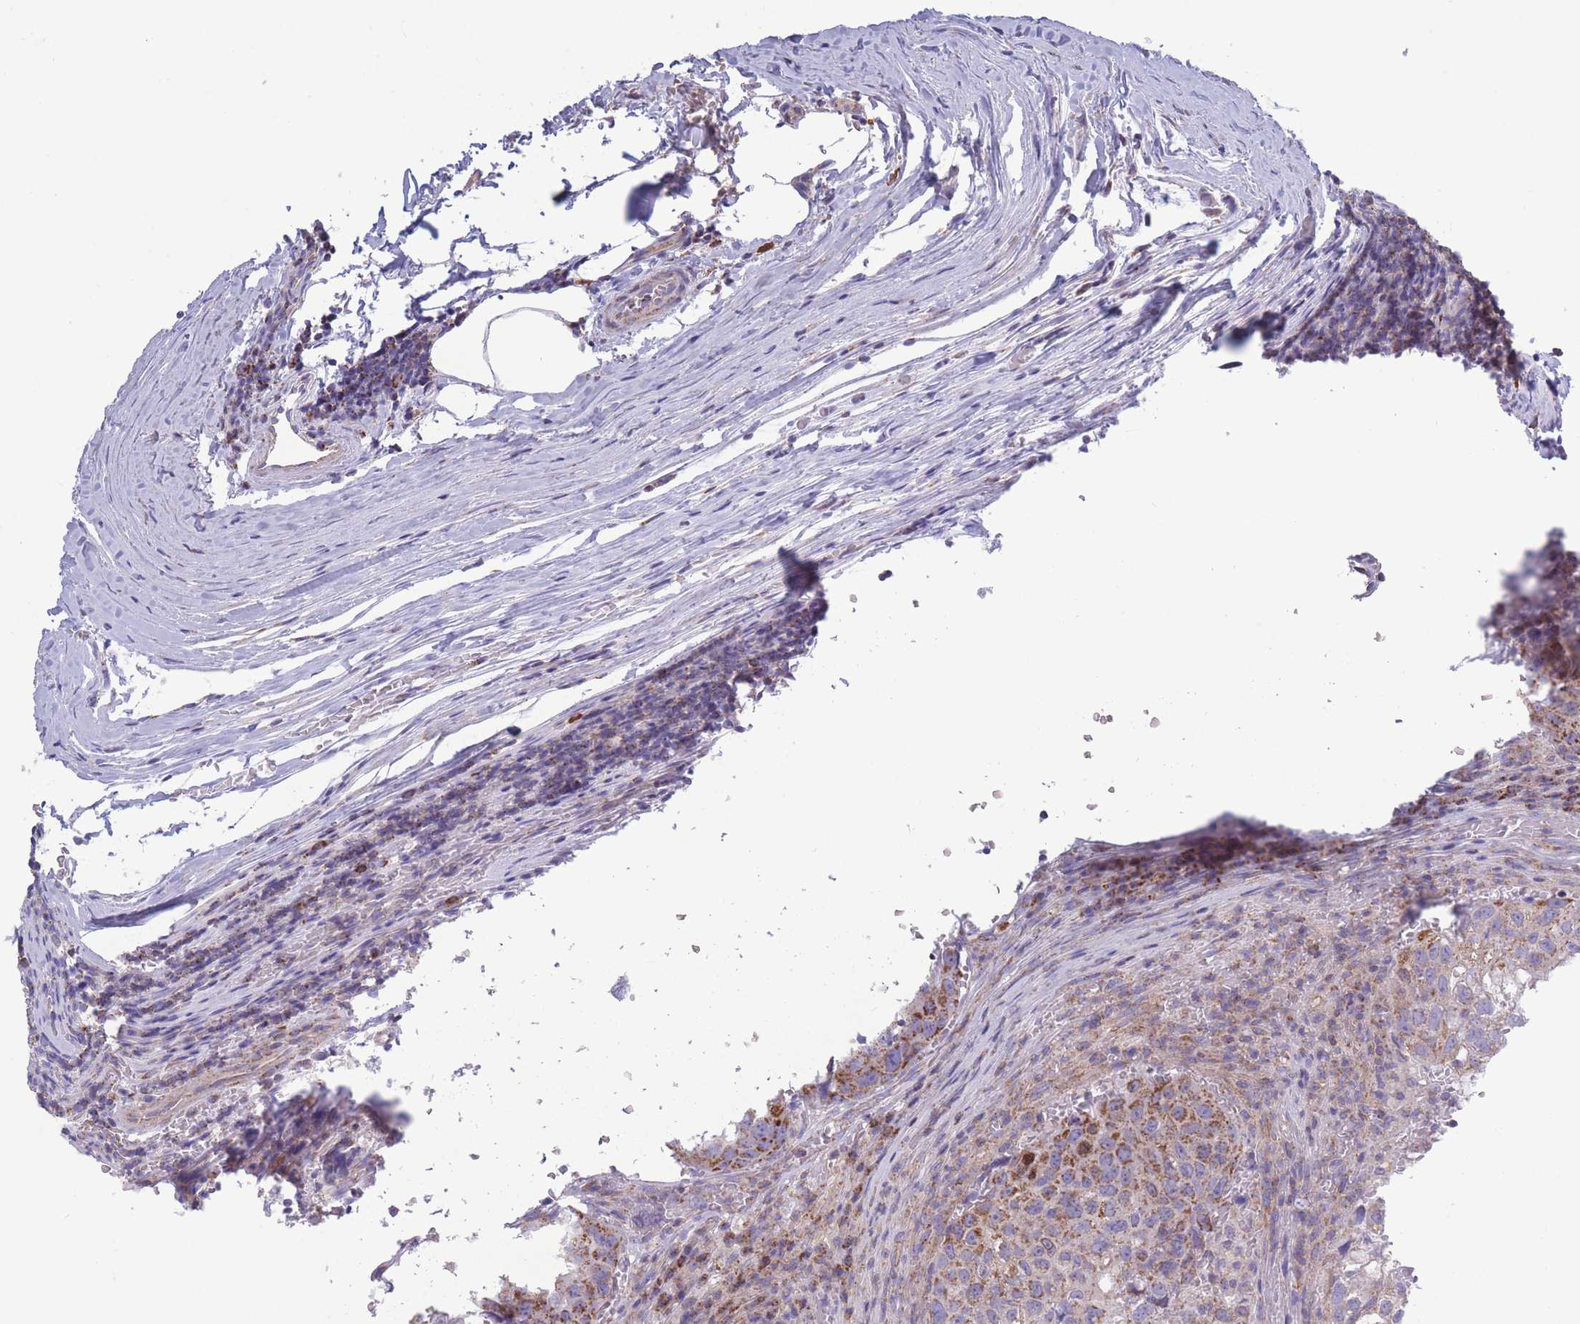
{"staining": {"intensity": "moderate", "quantity": ">75%", "location": "cytoplasmic/membranous"}, "tissue": "urothelial cancer", "cell_type": "Tumor cells", "image_type": "cancer", "snomed": [{"axis": "morphology", "description": "Urothelial carcinoma, High grade"}, {"axis": "topography", "description": "Lymph node"}, {"axis": "topography", "description": "Urinary bladder"}], "caption": "Urothelial cancer stained with DAB (3,3'-diaminobenzidine) immunohistochemistry (IHC) displays medium levels of moderate cytoplasmic/membranous positivity in approximately >75% of tumor cells.", "gene": "PDHA1", "patient": {"sex": "male", "age": 51}}